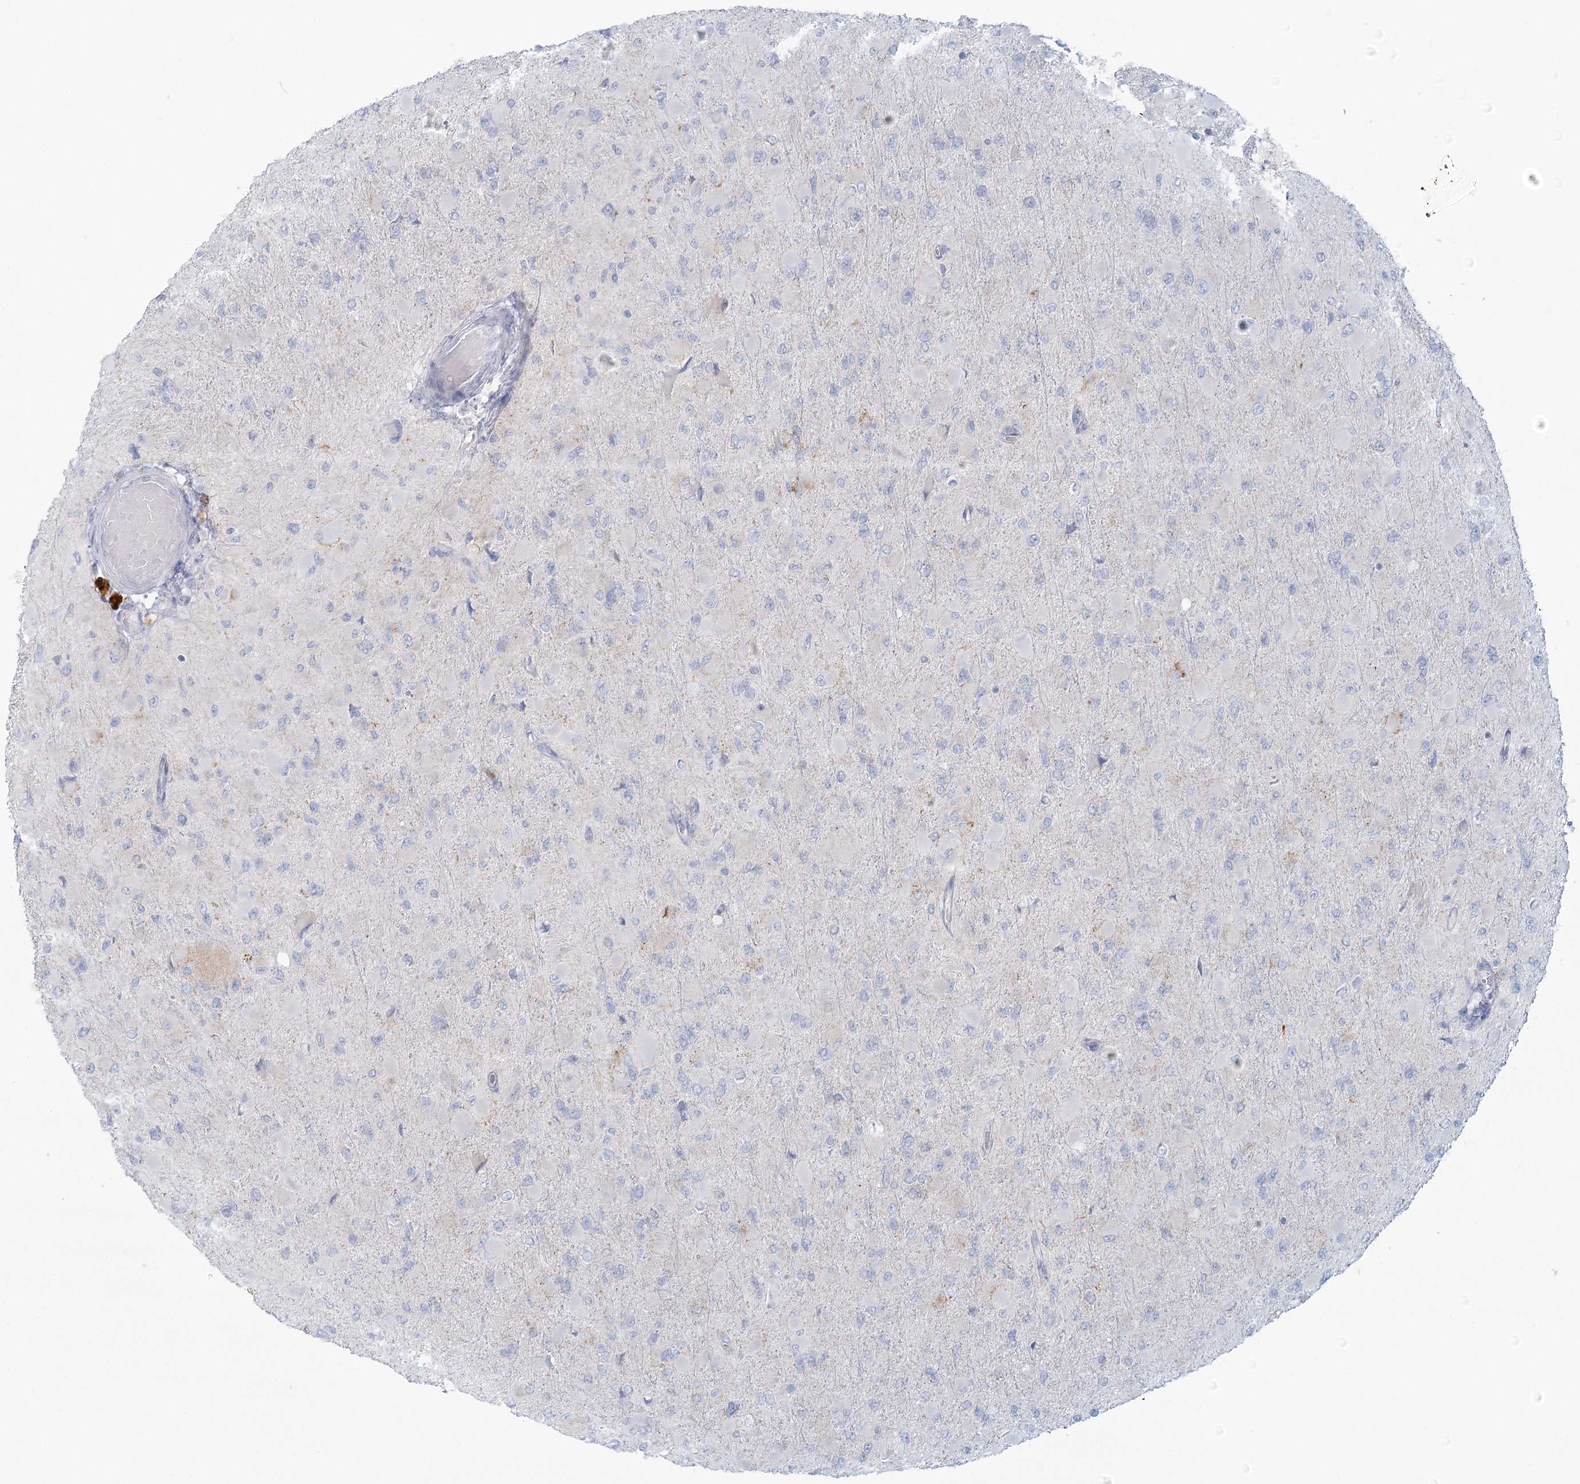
{"staining": {"intensity": "negative", "quantity": "none", "location": "none"}, "tissue": "glioma", "cell_type": "Tumor cells", "image_type": "cancer", "snomed": [{"axis": "morphology", "description": "Glioma, malignant, High grade"}, {"axis": "topography", "description": "Cerebral cortex"}], "caption": "Malignant glioma (high-grade) was stained to show a protein in brown. There is no significant expression in tumor cells.", "gene": "BPHL", "patient": {"sex": "female", "age": 36}}